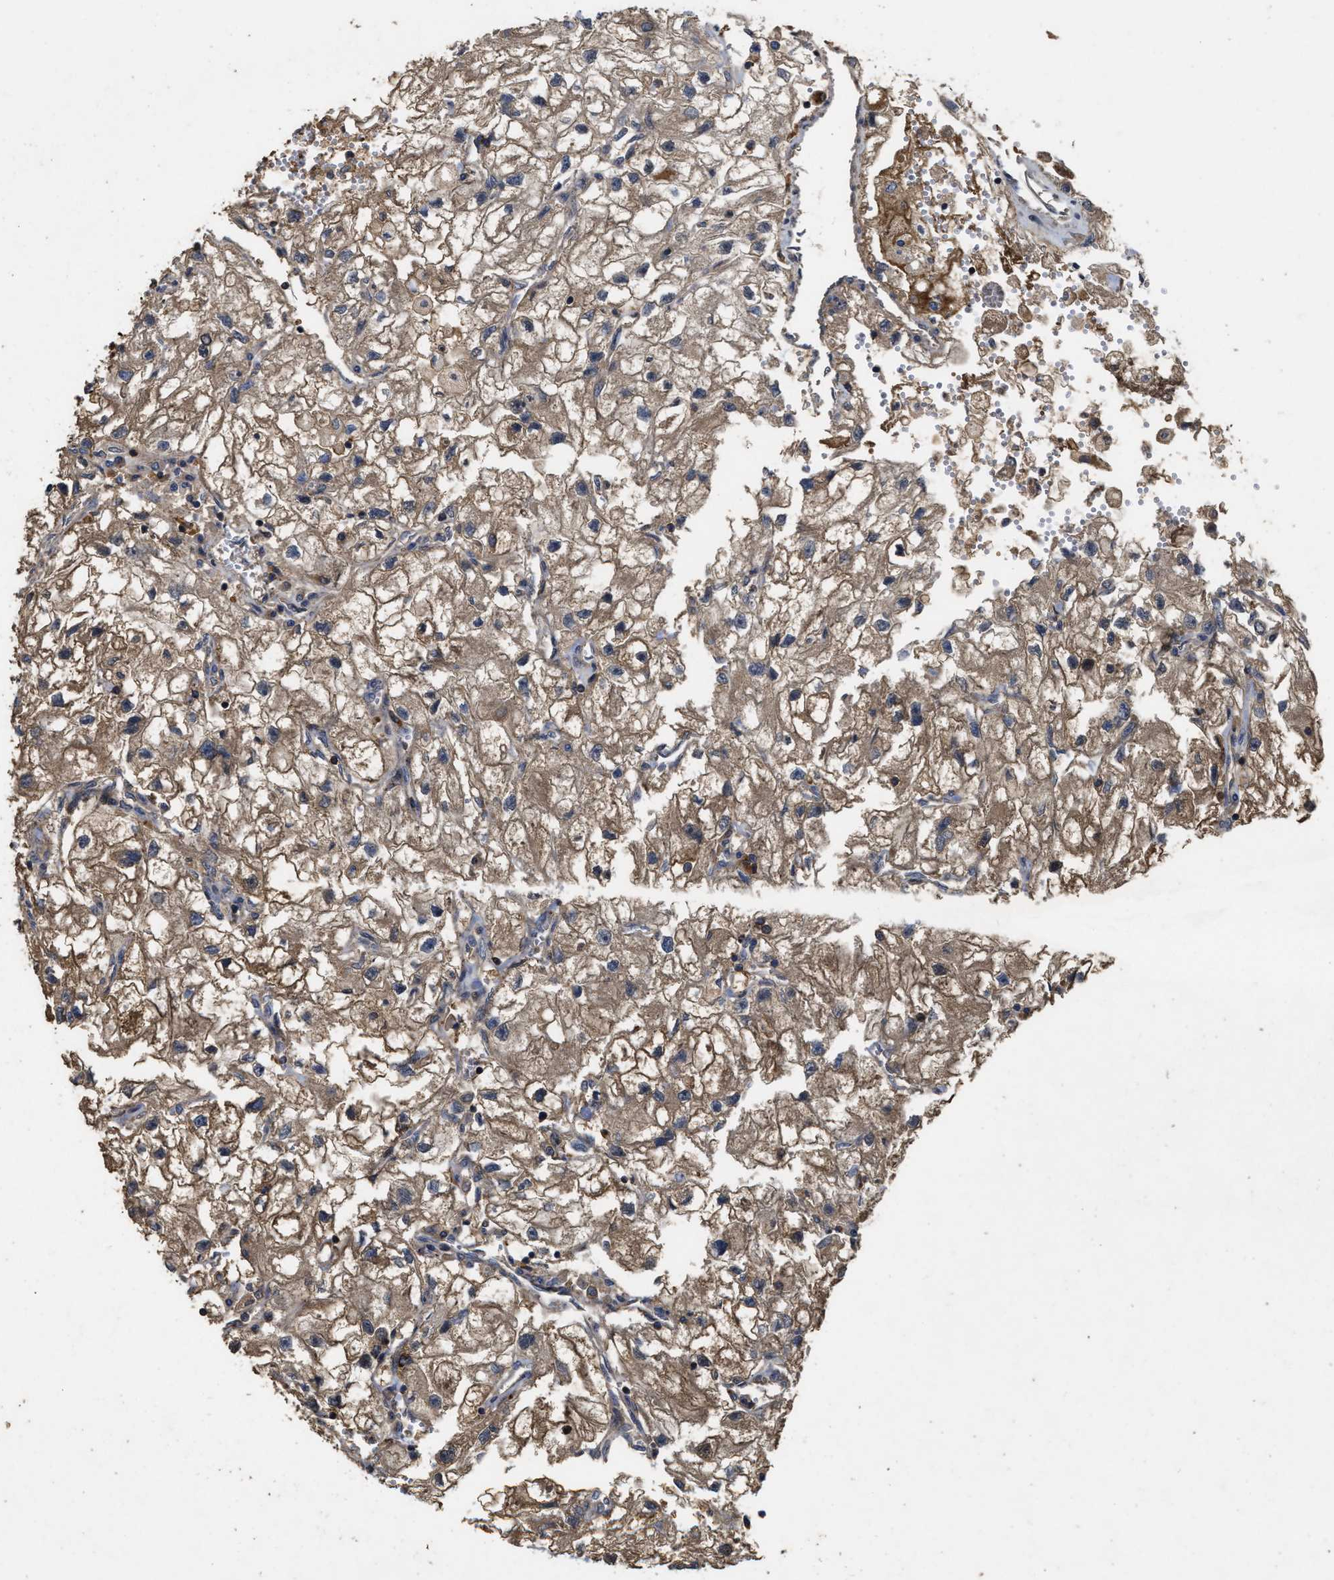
{"staining": {"intensity": "moderate", "quantity": ">75%", "location": "cytoplasmic/membranous"}, "tissue": "renal cancer", "cell_type": "Tumor cells", "image_type": "cancer", "snomed": [{"axis": "morphology", "description": "Adenocarcinoma, NOS"}, {"axis": "topography", "description": "Kidney"}], "caption": "Renal cancer (adenocarcinoma) tissue reveals moderate cytoplasmic/membranous staining in approximately >75% of tumor cells Nuclei are stained in blue.", "gene": "CBR3", "patient": {"sex": "female", "age": 70}}